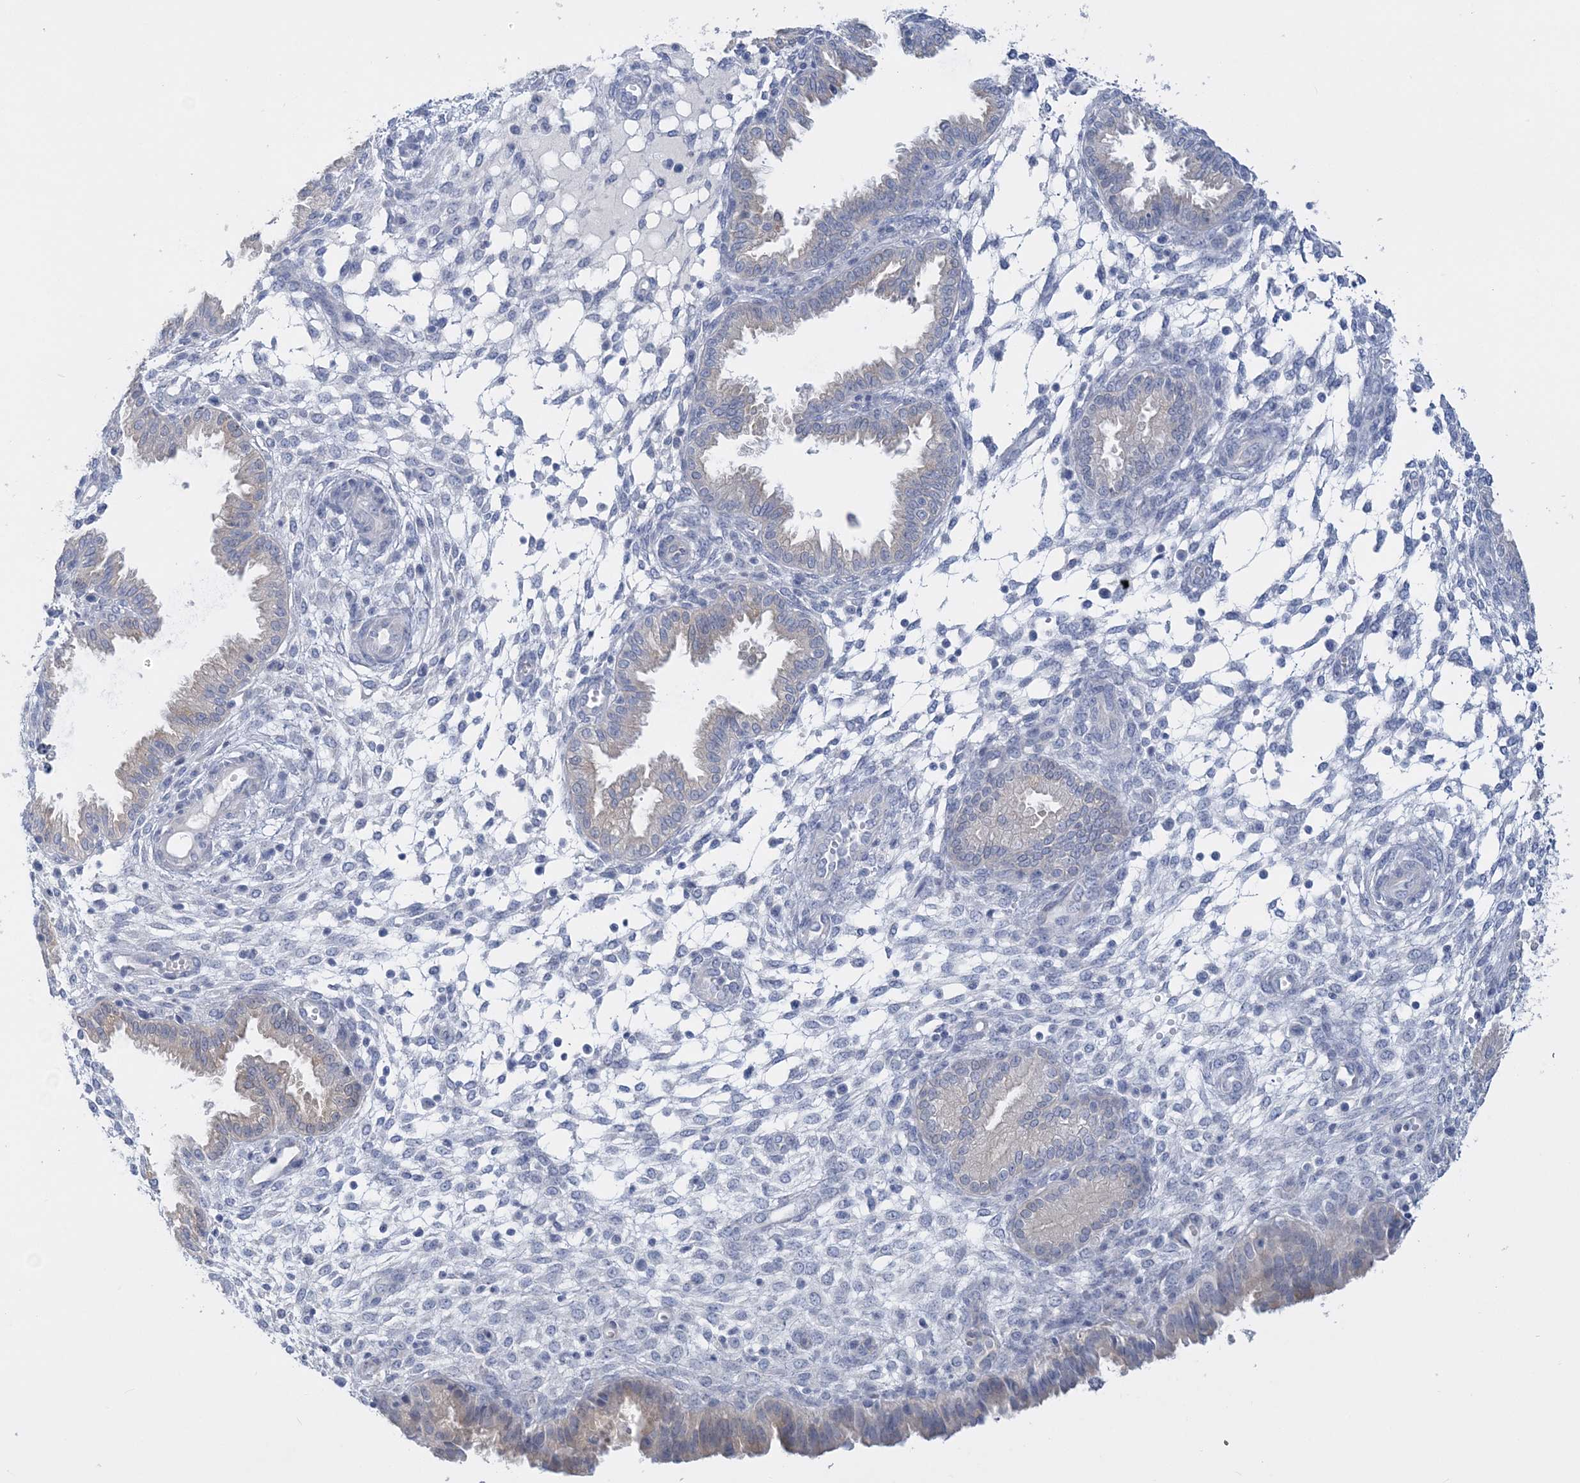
{"staining": {"intensity": "negative", "quantity": "none", "location": "none"}, "tissue": "endometrium", "cell_type": "Cells in endometrial stroma", "image_type": "normal", "snomed": [{"axis": "morphology", "description": "Normal tissue, NOS"}, {"axis": "topography", "description": "Endometrium"}], "caption": "A high-resolution photomicrograph shows IHC staining of unremarkable endometrium, which reveals no significant positivity in cells in endometrial stroma.", "gene": "ENSG00000288637", "patient": {"sex": "female", "age": 33}}